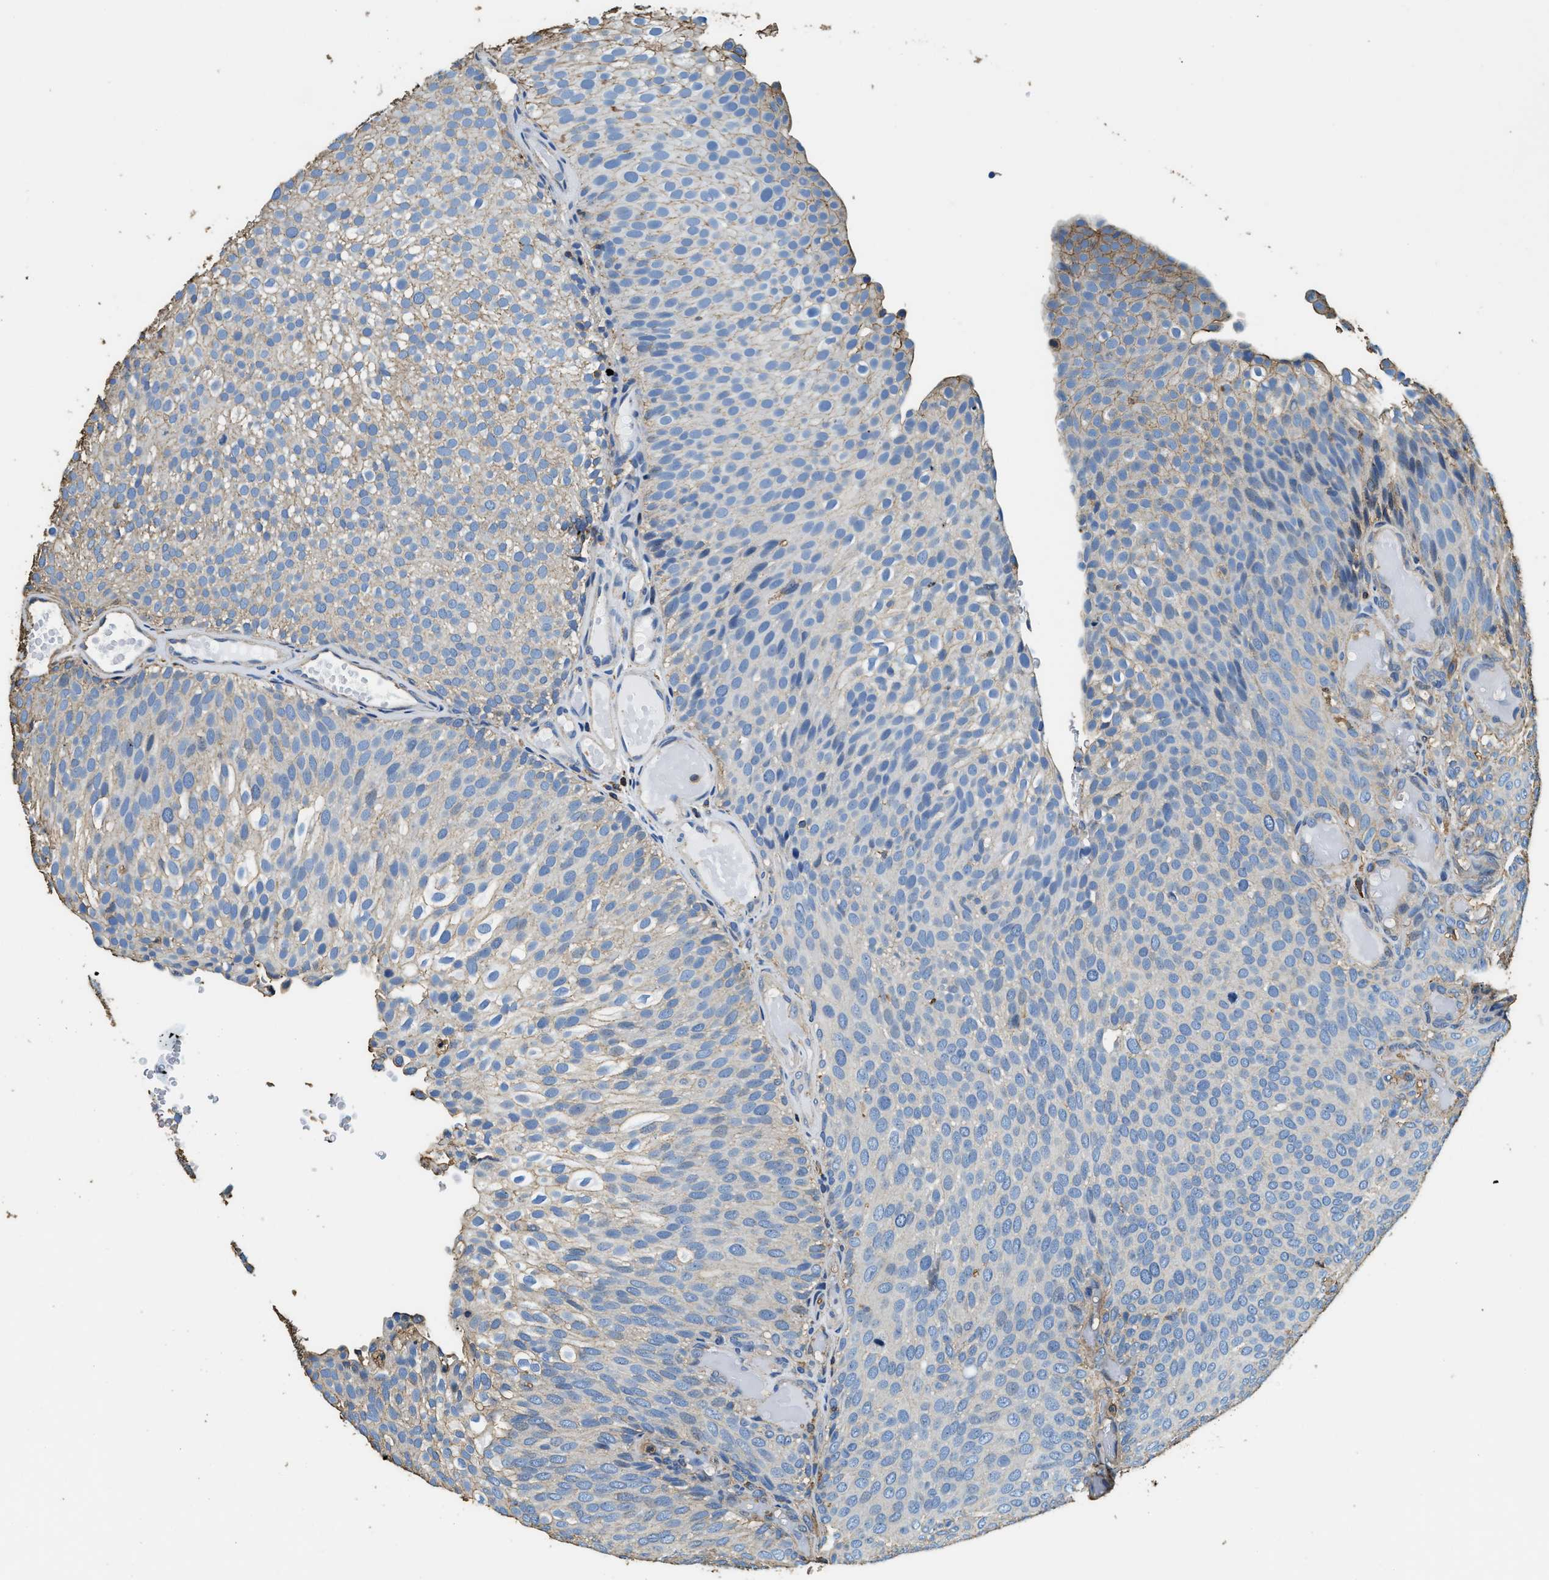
{"staining": {"intensity": "weak", "quantity": "<25%", "location": "cytoplasmic/membranous"}, "tissue": "urothelial cancer", "cell_type": "Tumor cells", "image_type": "cancer", "snomed": [{"axis": "morphology", "description": "Urothelial carcinoma, Low grade"}, {"axis": "topography", "description": "Urinary bladder"}], "caption": "Micrograph shows no protein staining in tumor cells of urothelial cancer tissue.", "gene": "ACCS", "patient": {"sex": "male", "age": 78}}